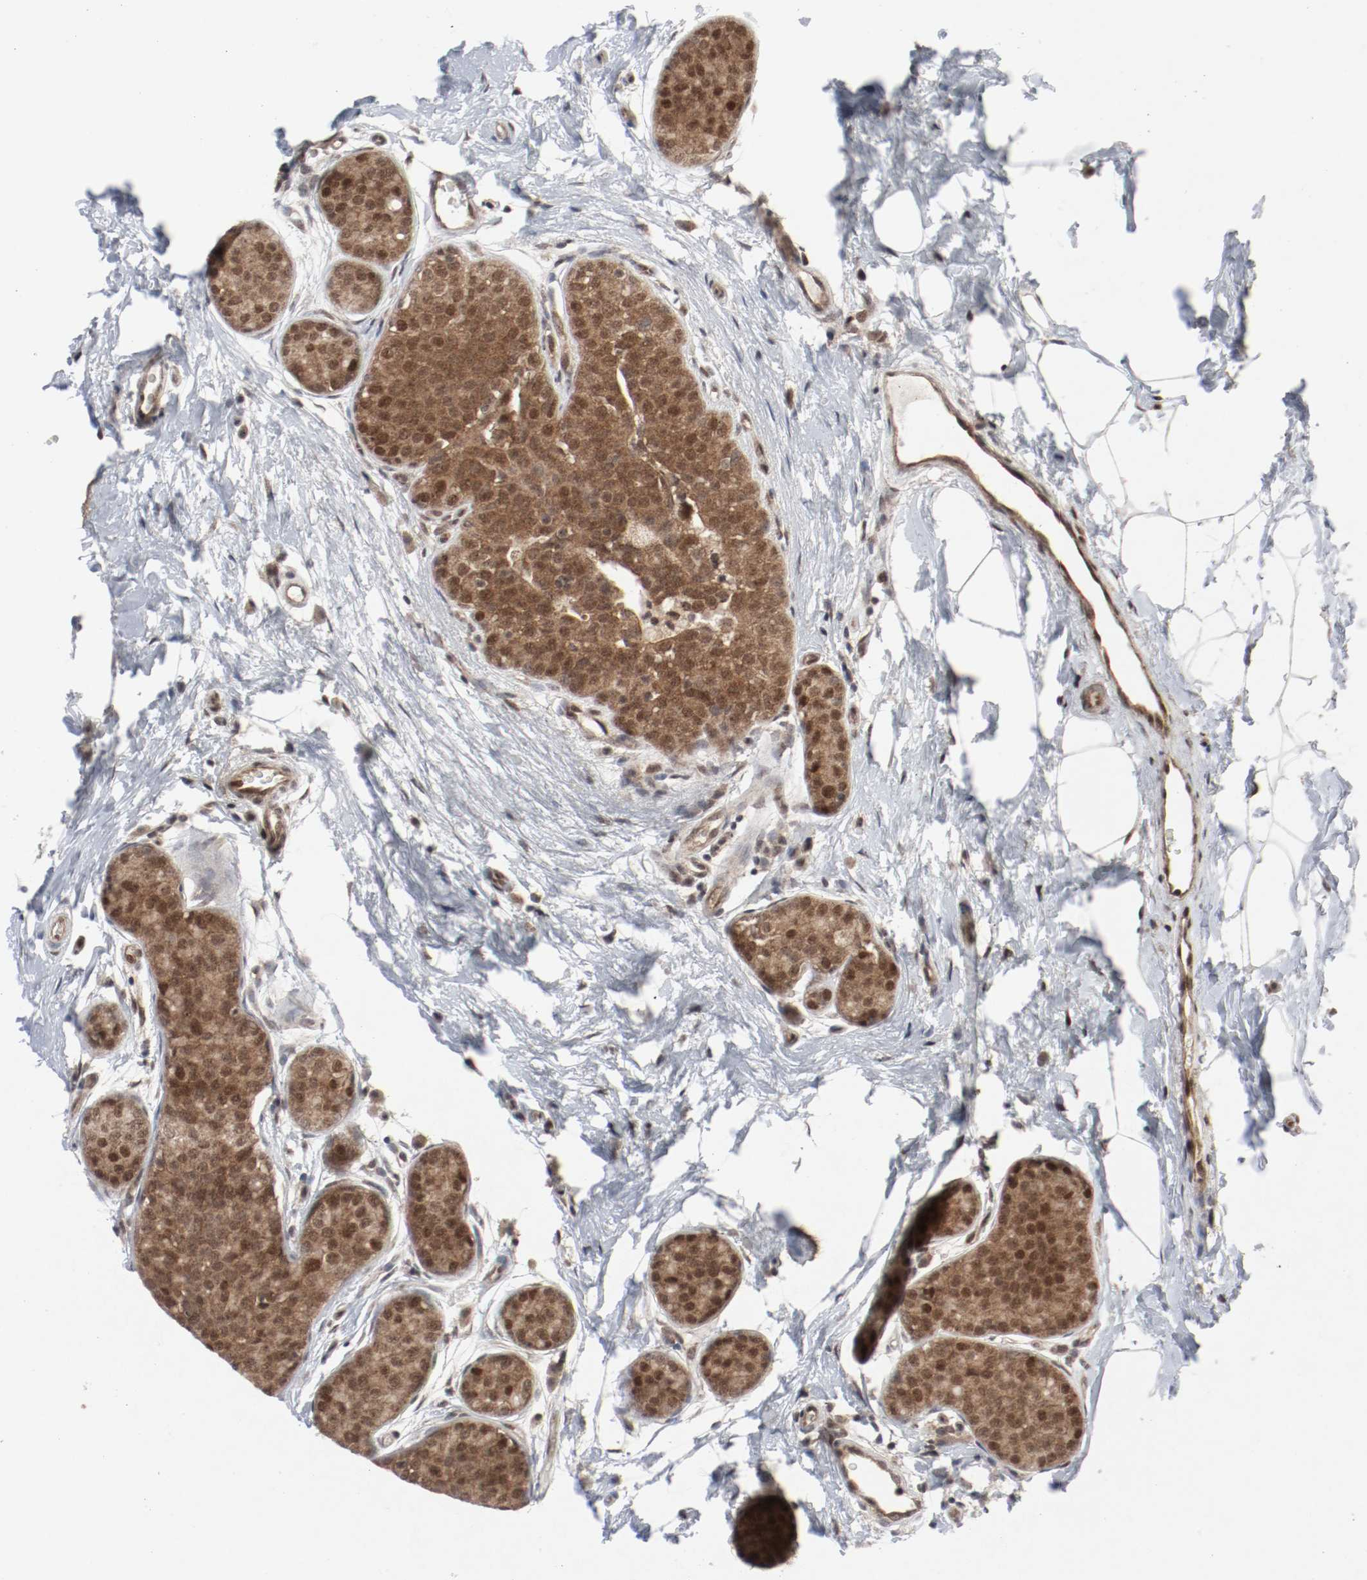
{"staining": {"intensity": "moderate", "quantity": ">75%", "location": "cytoplasmic/membranous,nuclear"}, "tissue": "breast cancer", "cell_type": "Tumor cells", "image_type": "cancer", "snomed": [{"axis": "morphology", "description": "Lobular carcinoma, in situ"}, {"axis": "morphology", "description": "Lobular carcinoma"}, {"axis": "topography", "description": "Breast"}], "caption": "Brown immunohistochemical staining in breast cancer reveals moderate cytoplasmic/membranous and nuclear positivity in about >75% of tumor cells. The protein is shown in brown color, while the nuclei are stained blue.", "gene": "CSNK2B", "patient": {"sex": "female", "age": 41}}